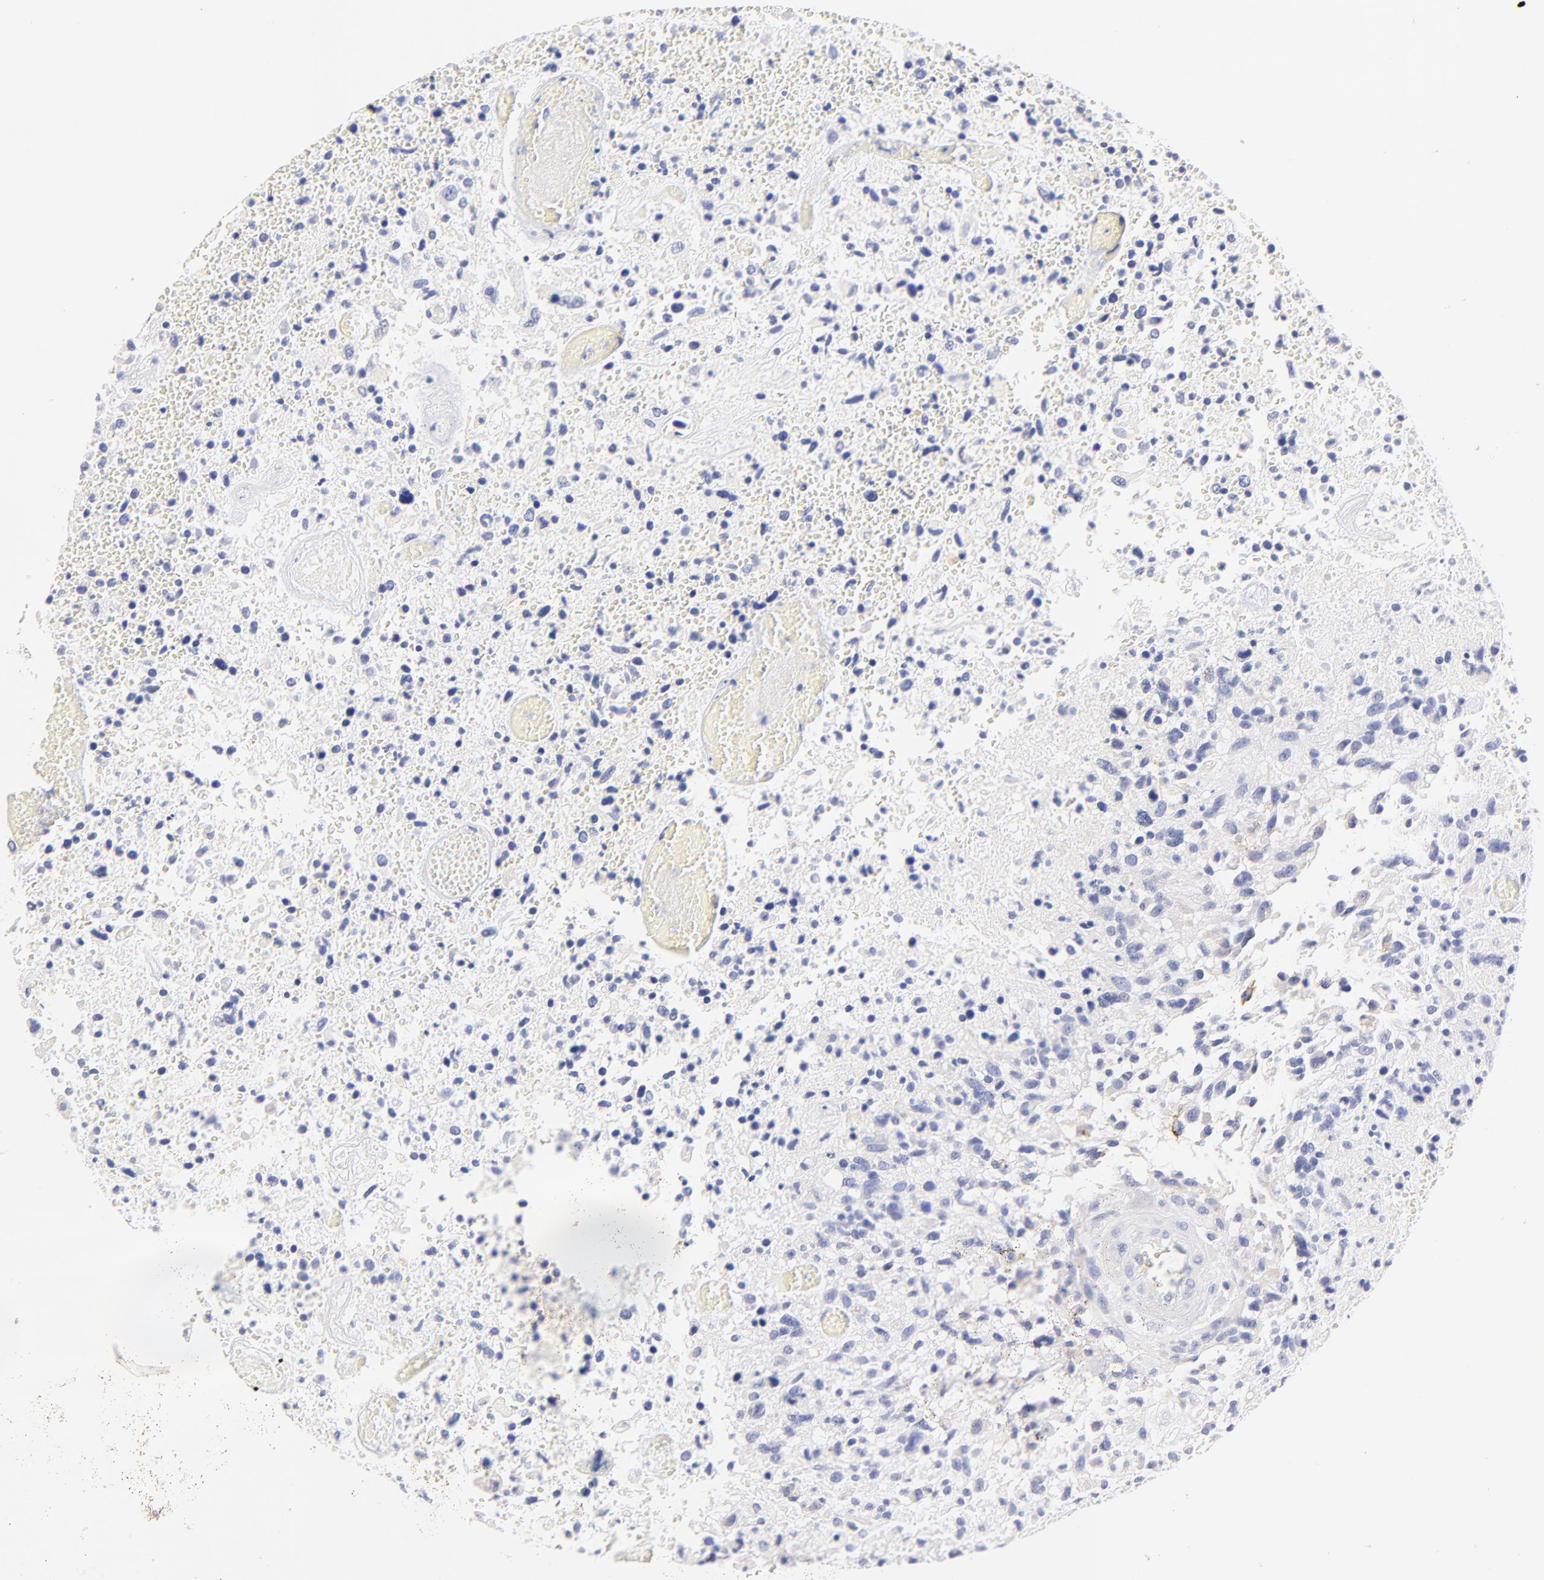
{"staining": {"intensity": "negative", "quantity": "none", "location": "none"}, "tissue": "glioma", "cell_type": "Tumor cells", "image_type": "cancer", "snomed": [{"axis": "morphology", "description": "Glioma, malignant, High grade"}, {"axis": "topography", "description": "Brain"}], "caption": "The image displays no staining of tumor cells in malignant high-grade glioma. (DAB (3,3'-diaminobenzidine) IHC with hematoxylin counter stain).", "gene": "EBP", "patient": {"sex": "male", "age": 72}}